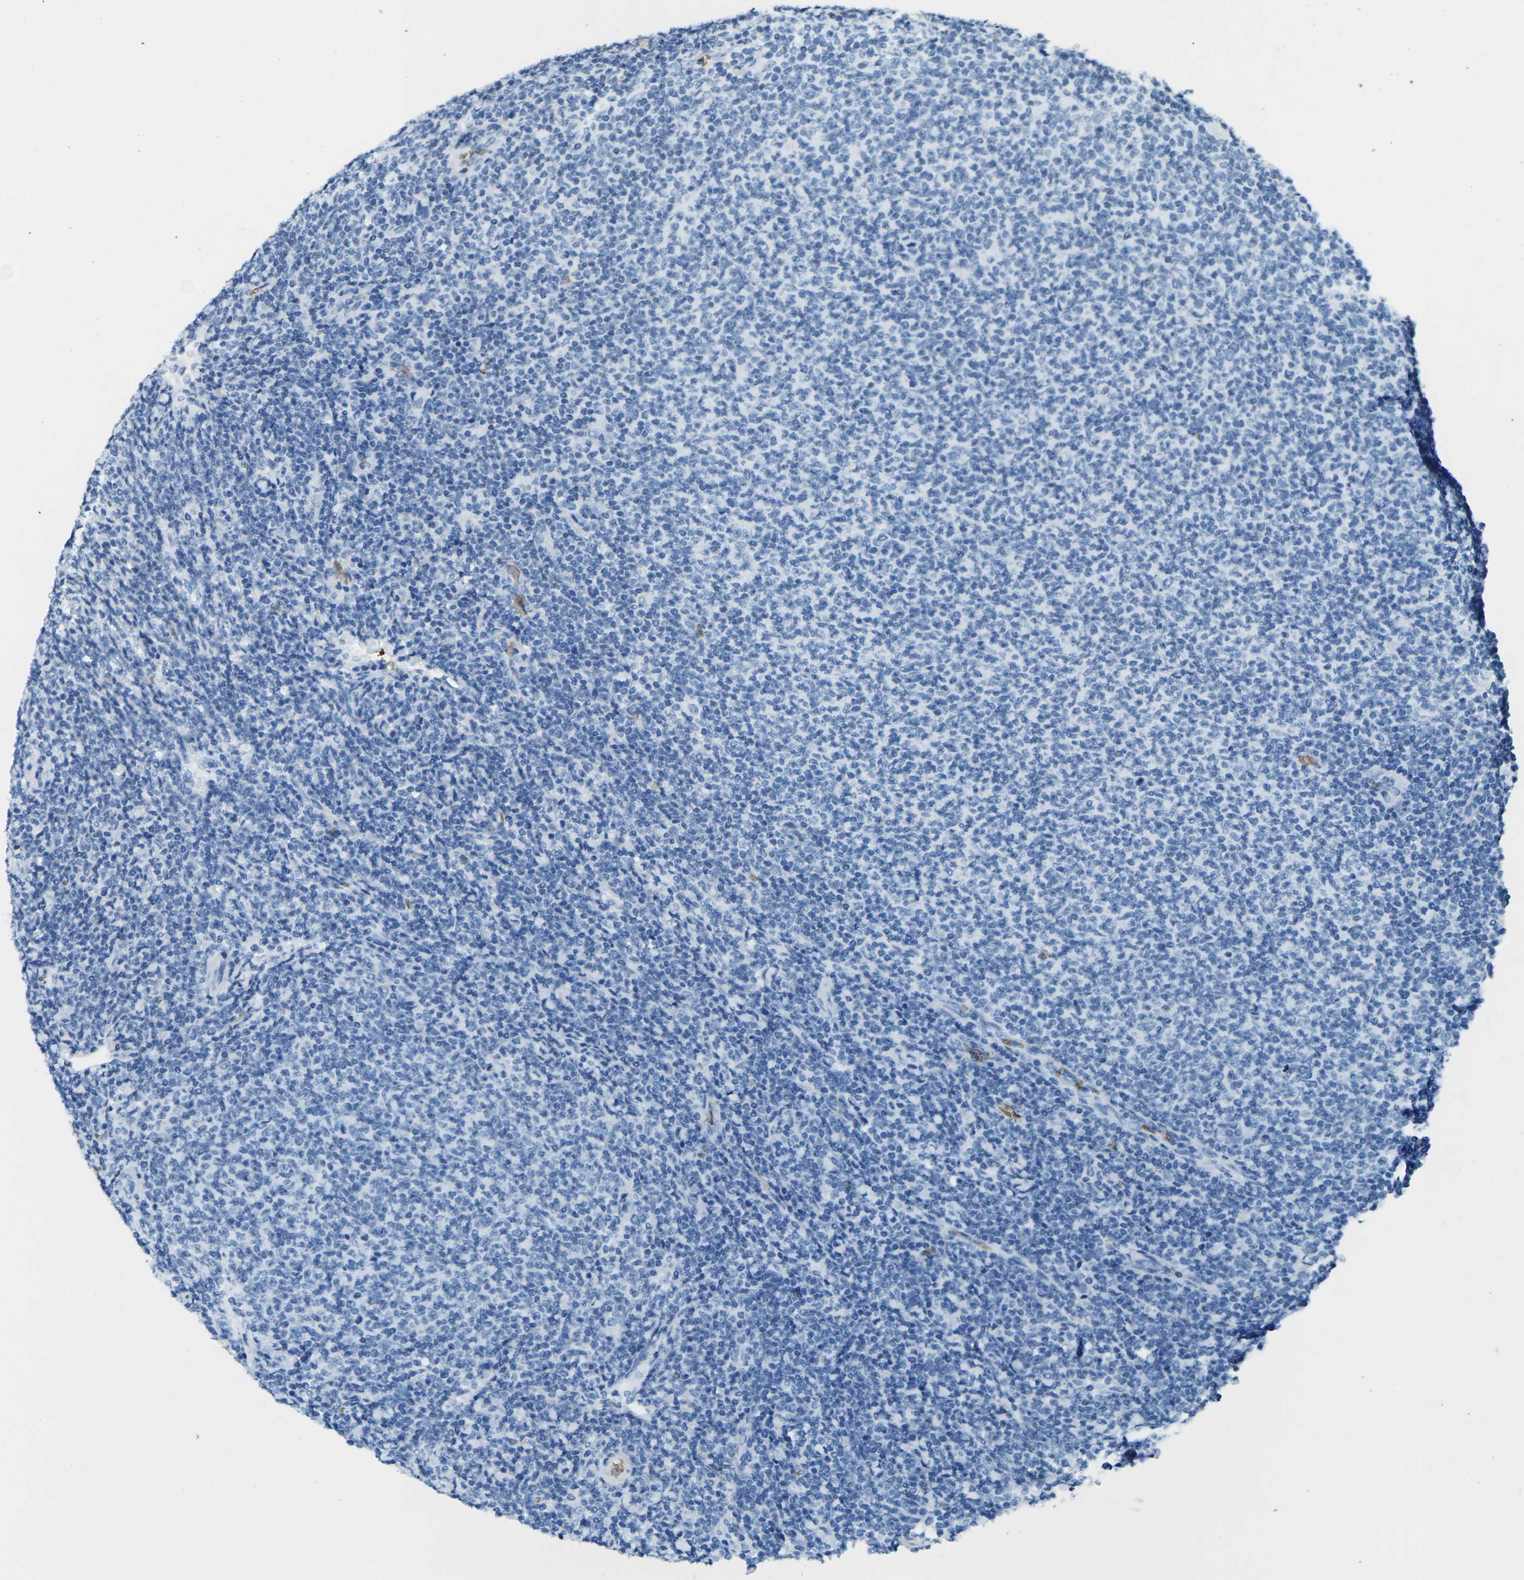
{"staining": {"intensity": "negative", "quantity": "none", "location": "none"}, "tissue": "lymphoma", "cell_type": "Tumor cells", "image_type": "cancer", "snomed": [{"axis": "morphology", "description": "Malignant lymphoma, non-Hodgkin's type, Low grade"}, {"axis": "topography", "description": "Lymph node"}], "caption": "DAB immunohistochemical staining of human low-grade malignant lymphoma, non-Hodgkin's type exhibits no significant staining in tumor cells. (DAB (3,3'-diaminobenzidine) immunohistochemistry (IHC) visualized using brightfield microscopy, high magnification).", "gene": "HBB", "patient": {"sex": "male", "age": 66}}